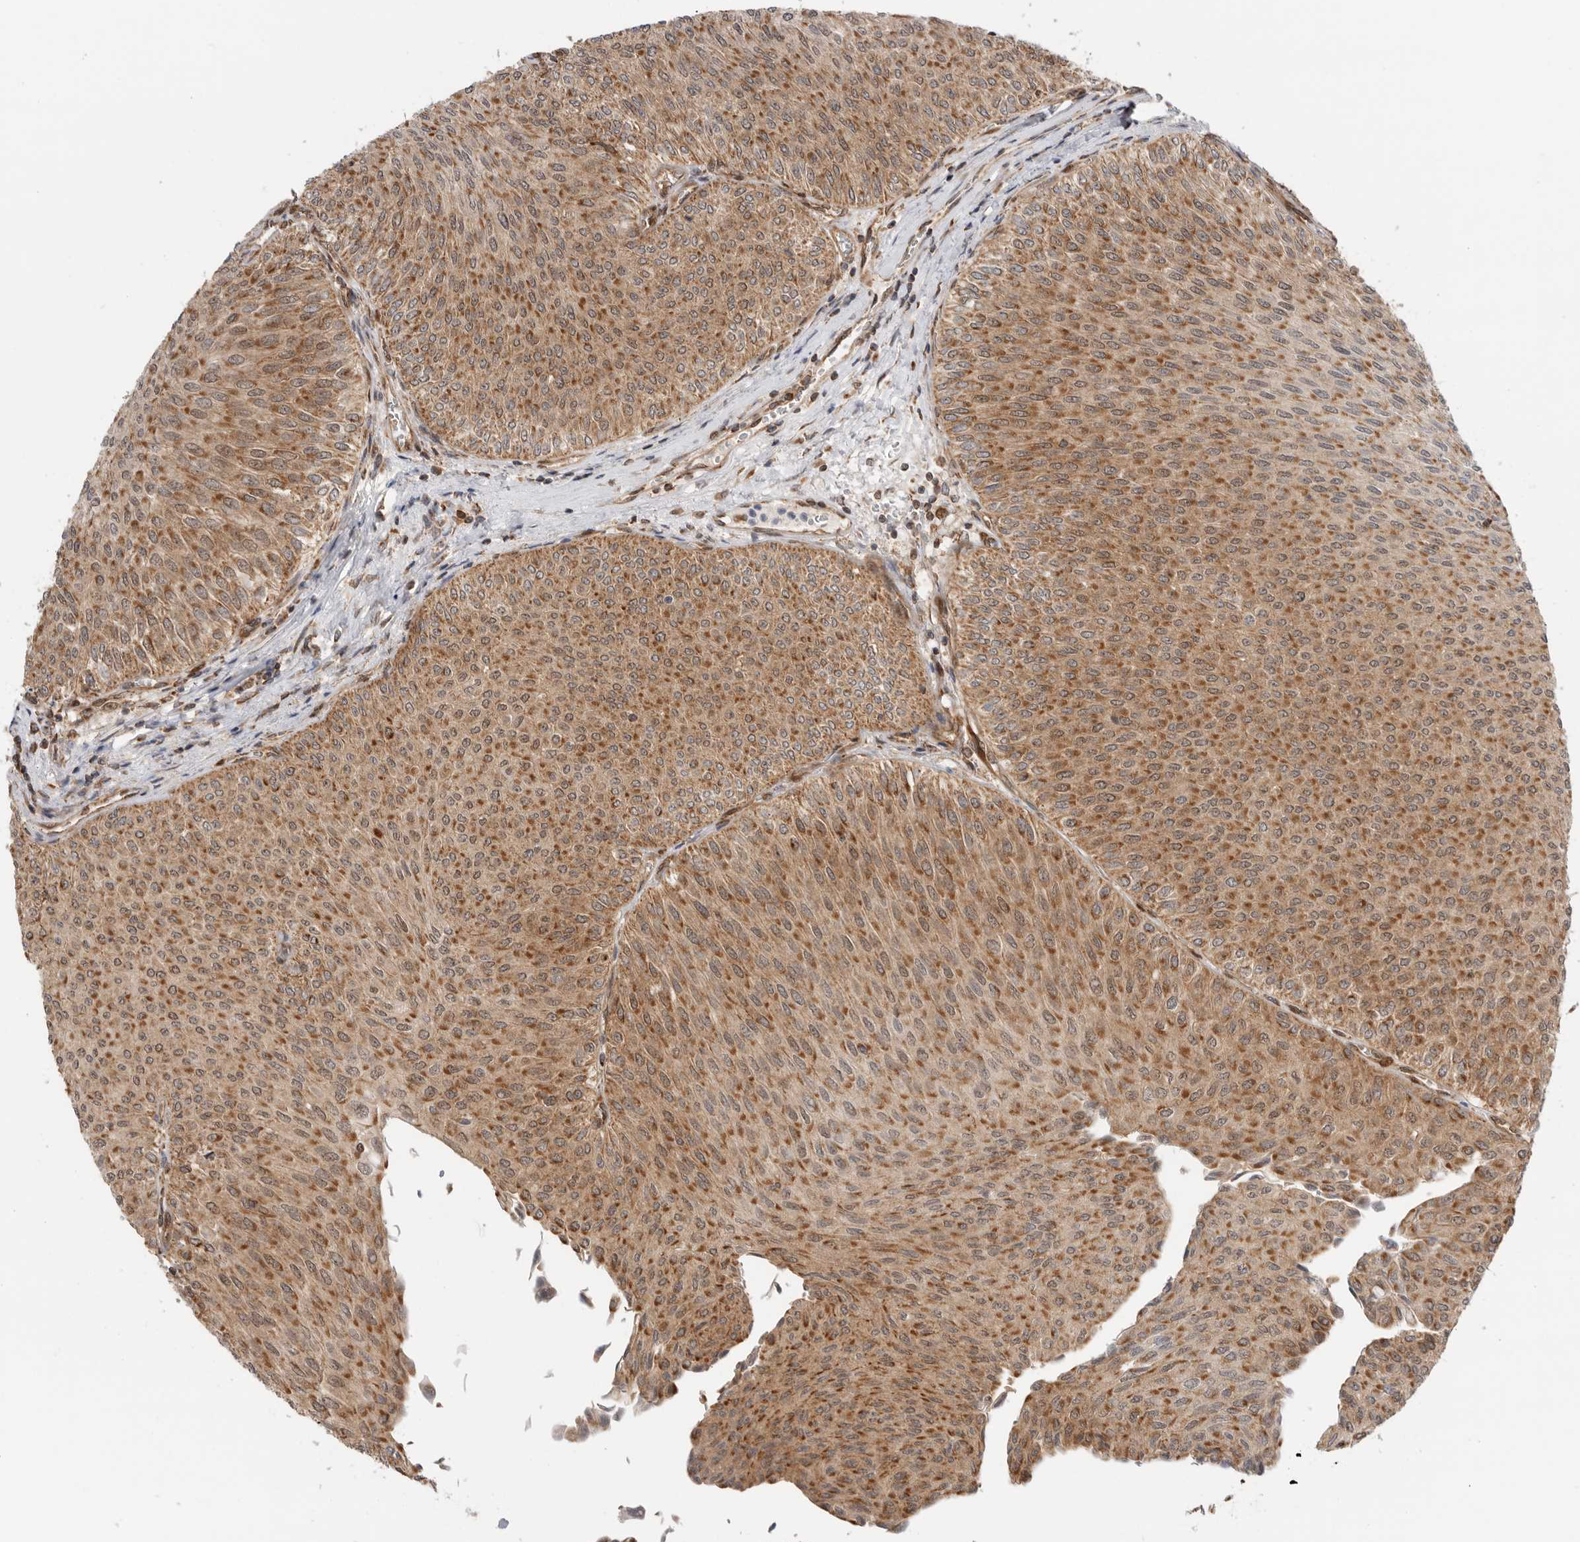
{"staining": {"intensity": "moderate", "quantity": ">75%", "location": "cytoplasmic/membranous"}, "tissue": "urothelial cancer", "cell_type": "Tumor cells", "image_type": "cancer", "snomed": [{"axis": "morphology", "description": "Urothelial carcinoma, Low grade"}, {"axis": "topography", "description": "Urinary bladder"}], "caption": "Tumor cells demonstrate medium levels of moderate cytoplasmic/membranous expression in about >75% of cells in human urothelial cancer.", "gene": "DCAF8", "patient": {"sex": "male", "age": 78}}